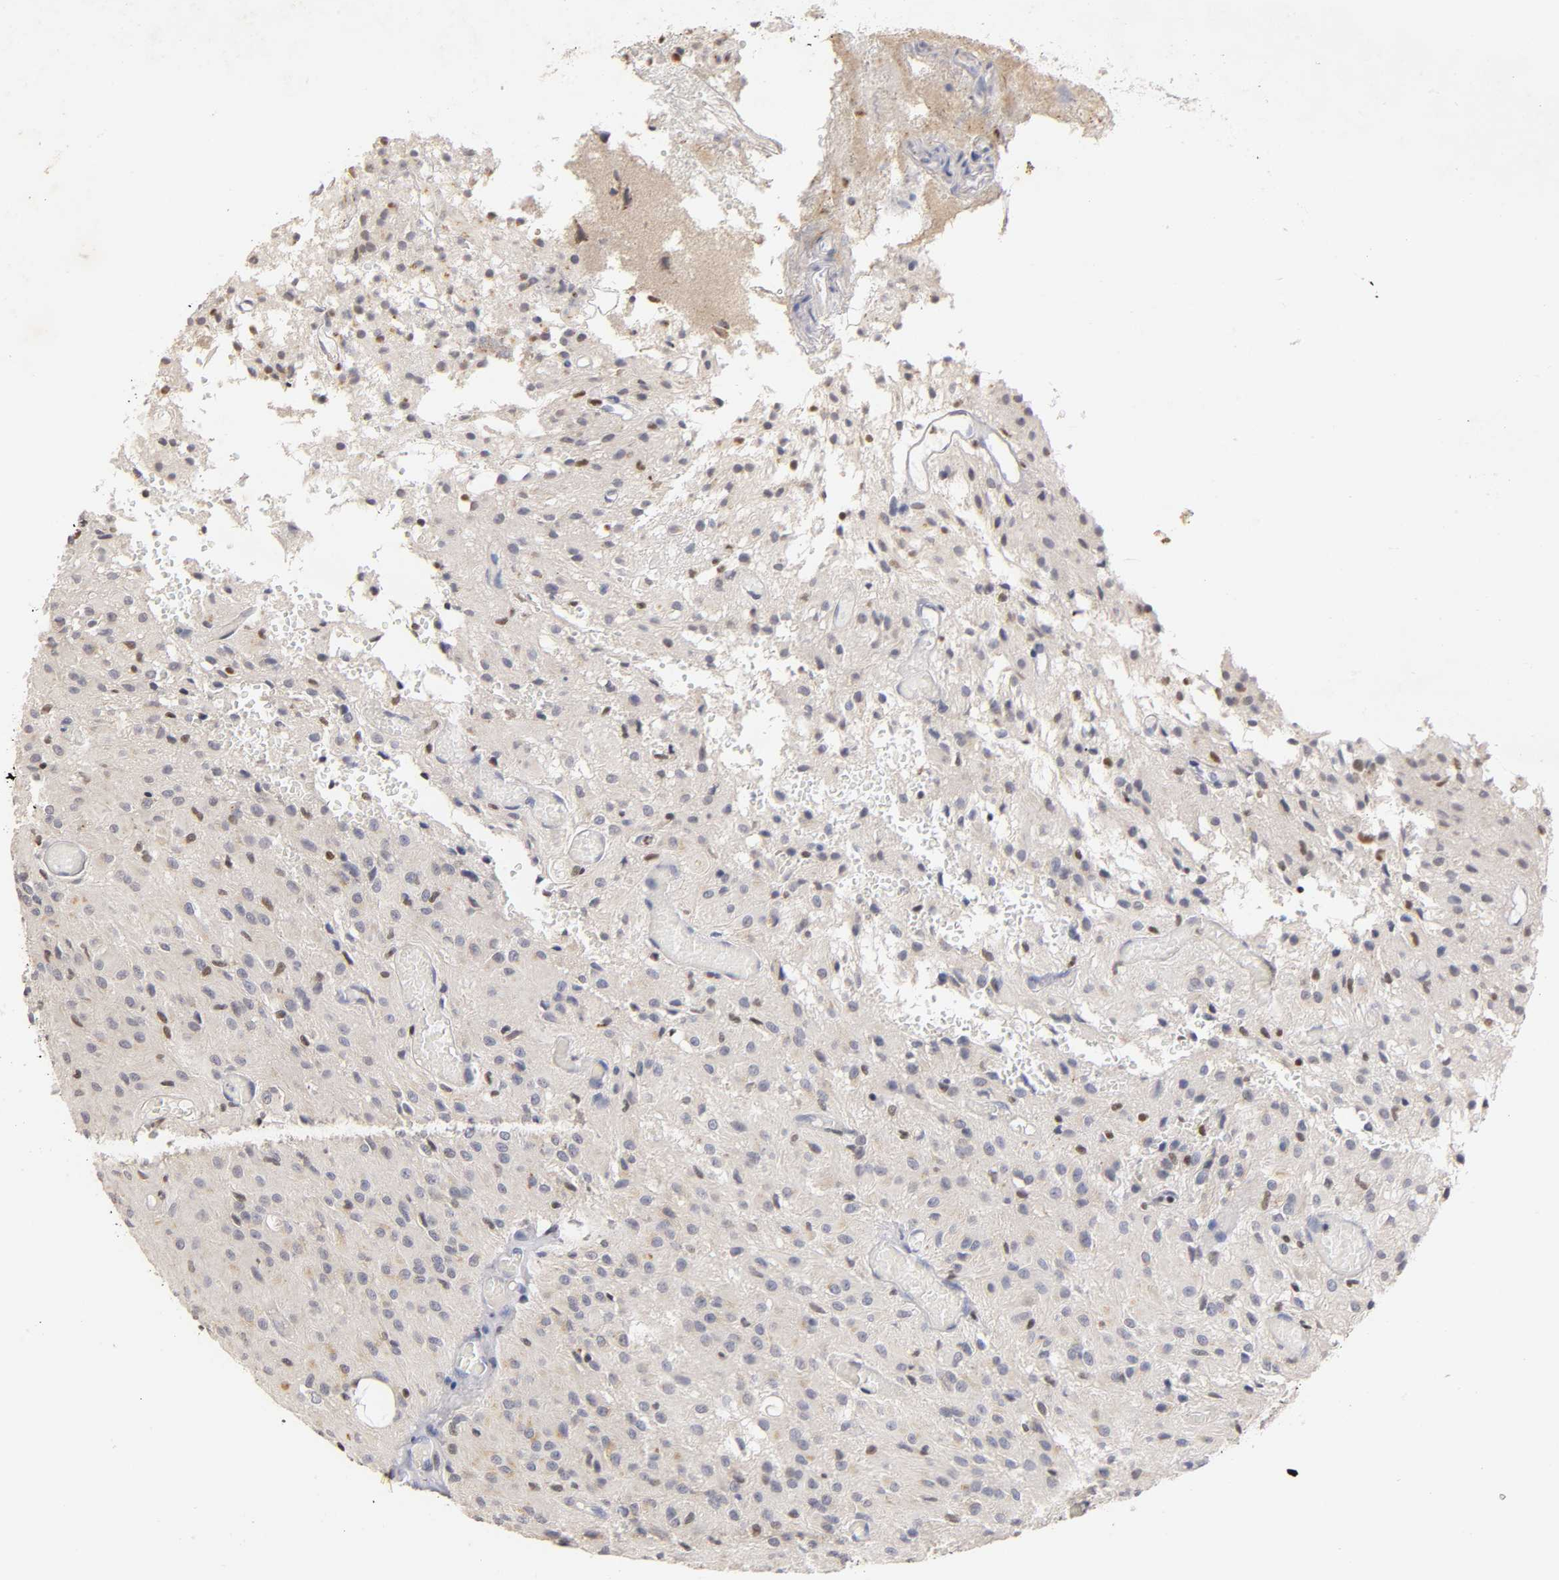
{"staining": {"intensity": "moderate", "quantity": "<25%", "location": "nuclear"}, "tissue": "glioma", "cell_type": "Tumor cells", "image_type": "cancer", "snomed": [{"axis": "morphology", "description": "Glioma, malignant, High grade"}, {"axis": "topography", "description": "Brain"}], "caption": "Malignant high-grade glioma was stained to show a protein in brown. There is low levels of moderate nuclear staining in approximately <25% of tumor cells.", "gene": "RUNX1", "patient": {"sex": "female", "age": 59}}